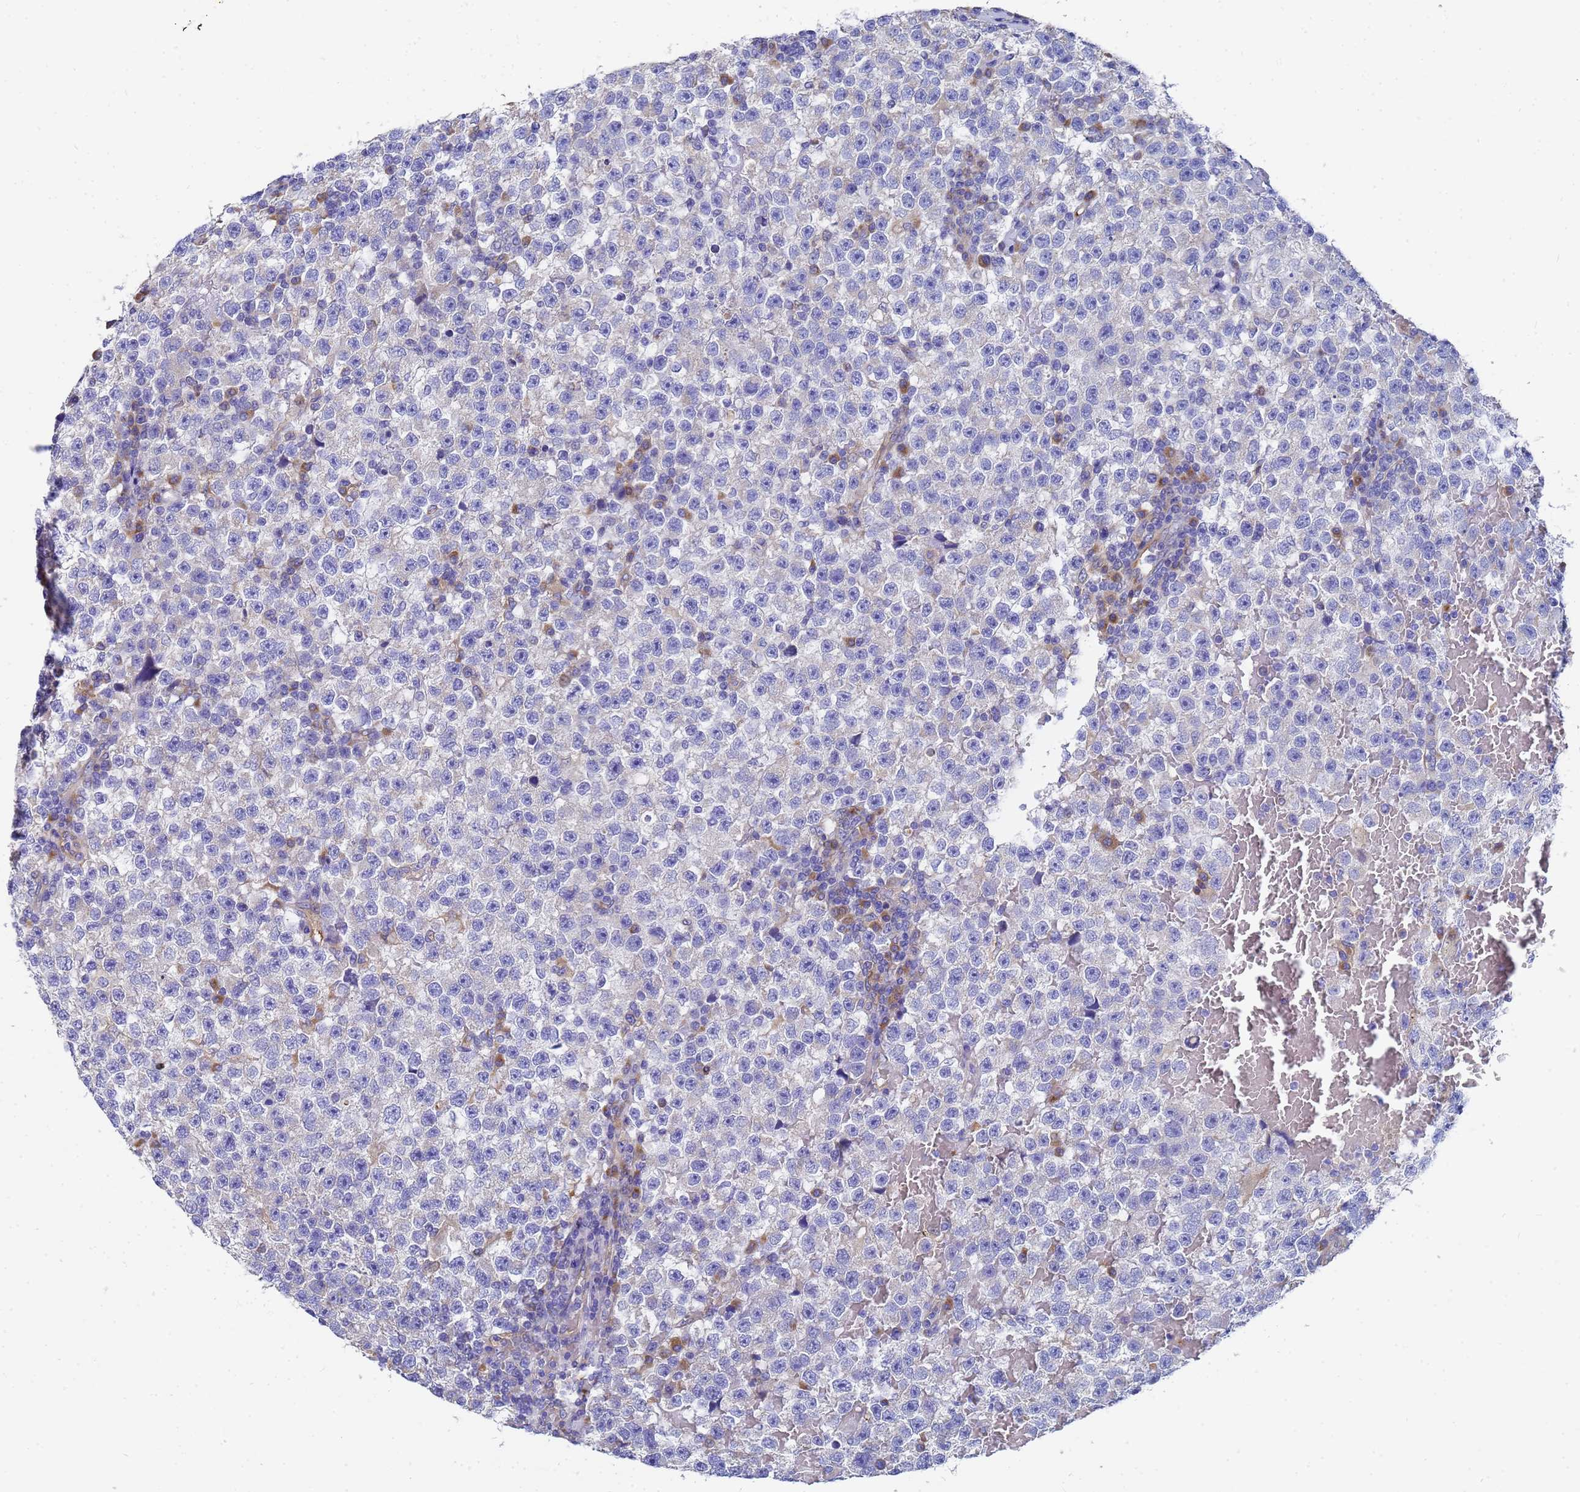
{"staining": {"intensity": "negative", "quantity": "none", "location": "none"}, "tissue": "testis cancer", "cell_type": "Tumor cells", "image_type": "cancer", "snomed": [{"axis": "morphology", "description": "Seminoma, NOS"}, {"axis": "topography", "description": "Testis"}], "caption": "This is an immunohistochemistry micrograph of seminoma (testis). There is no positivity in tumor cells.", "gene": "TM4SF4", "patient": {"sex": "male", "age": 22}}